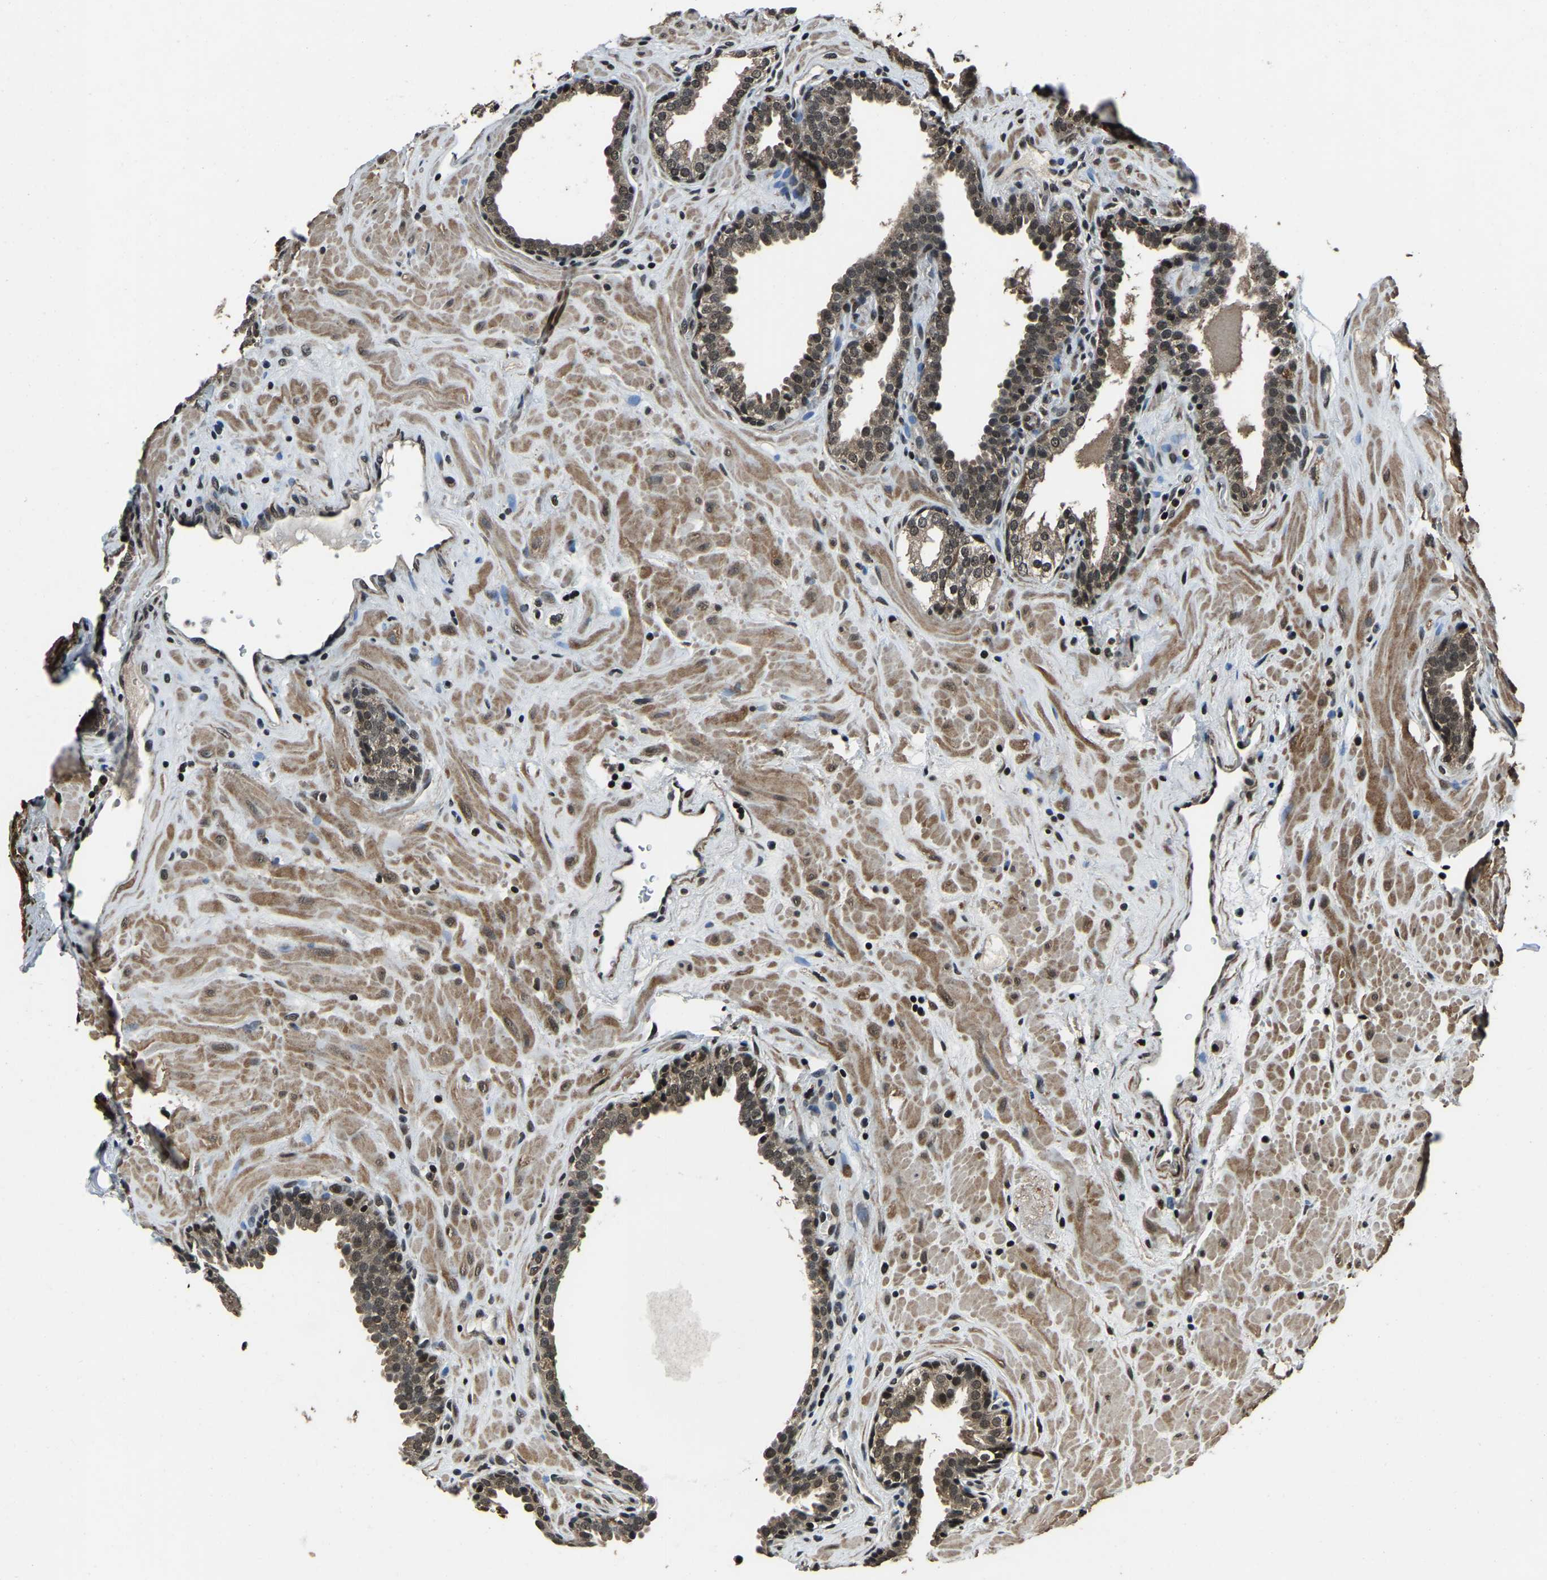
{"staining": {"intensity": "weak", "quantity": ">75%", "location": "cytoplasmic/membranous,nuclear"}, "tissue": "prostate", "cell_type": "Glandular cells", "image_type": "normal", "snomed": [{"axis": "morphology", "description": "Normal tissue, NOS"}, {"axis": "topography", "description": "Prostate"}], "caption": "High-magnification brightfield microscopy of normal prostate stained with DAB (3,3'-diaminobenzidine) (brown) and counterstained with hematoxylin (blue). glandular cells exhibit weak cytoplasmic/membranous,nuclear positivity is appreciated in about>75% of cells.", "gene": "ANKIB1", "patient": {"sex": "male", "age": 51}}